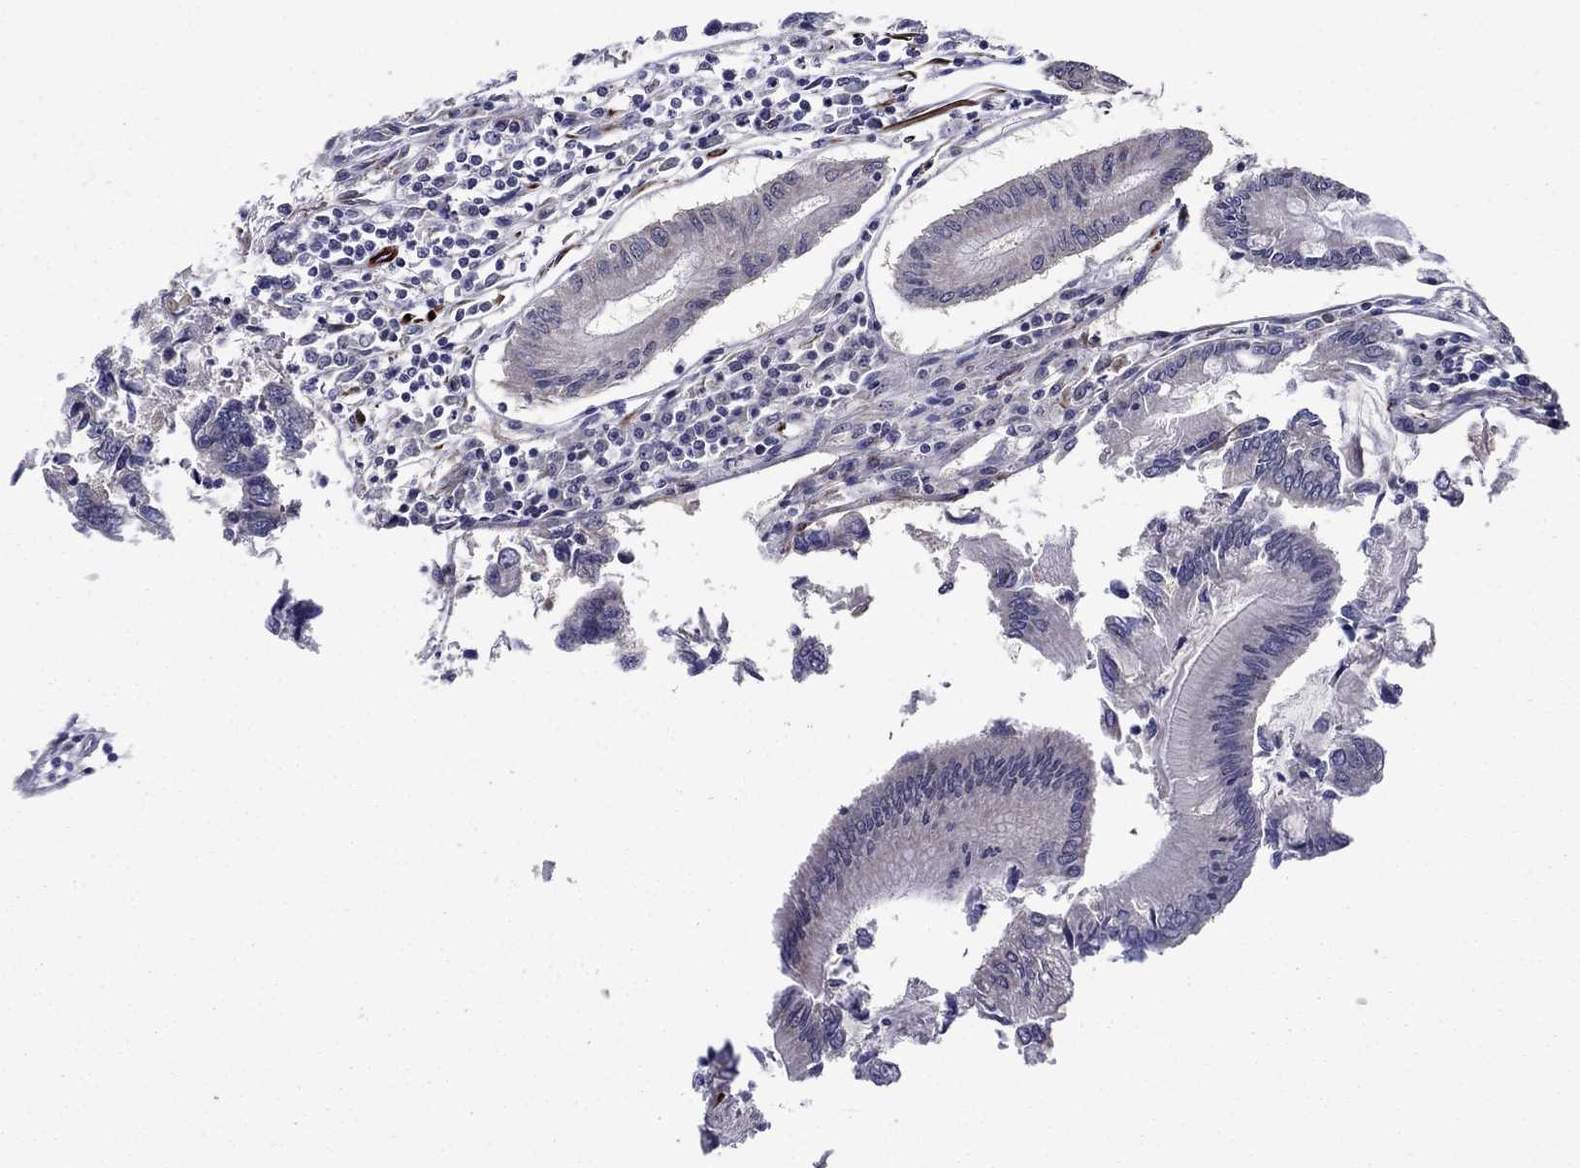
{"staining": {"intensity": "negative", "quantity": "none", "location": "none"}, "tissue": "colorectal cancer", "cell_type": "Tumor cells", "image_type": "cancer", "snomed": [{"axis": "morphology", "description": "Adenocarcinoma, NOS"}, {"axis": "topography", "description": "Colon"}], "caption": "The micrograph displays no staining of tumor cells in colorectal adenocarcinoma. (Immunohistochemistry (ihc), brightfield microscopy, high magnification).", "gene": "LACTB2", "patient": {"sex": "female", "age": 65}}